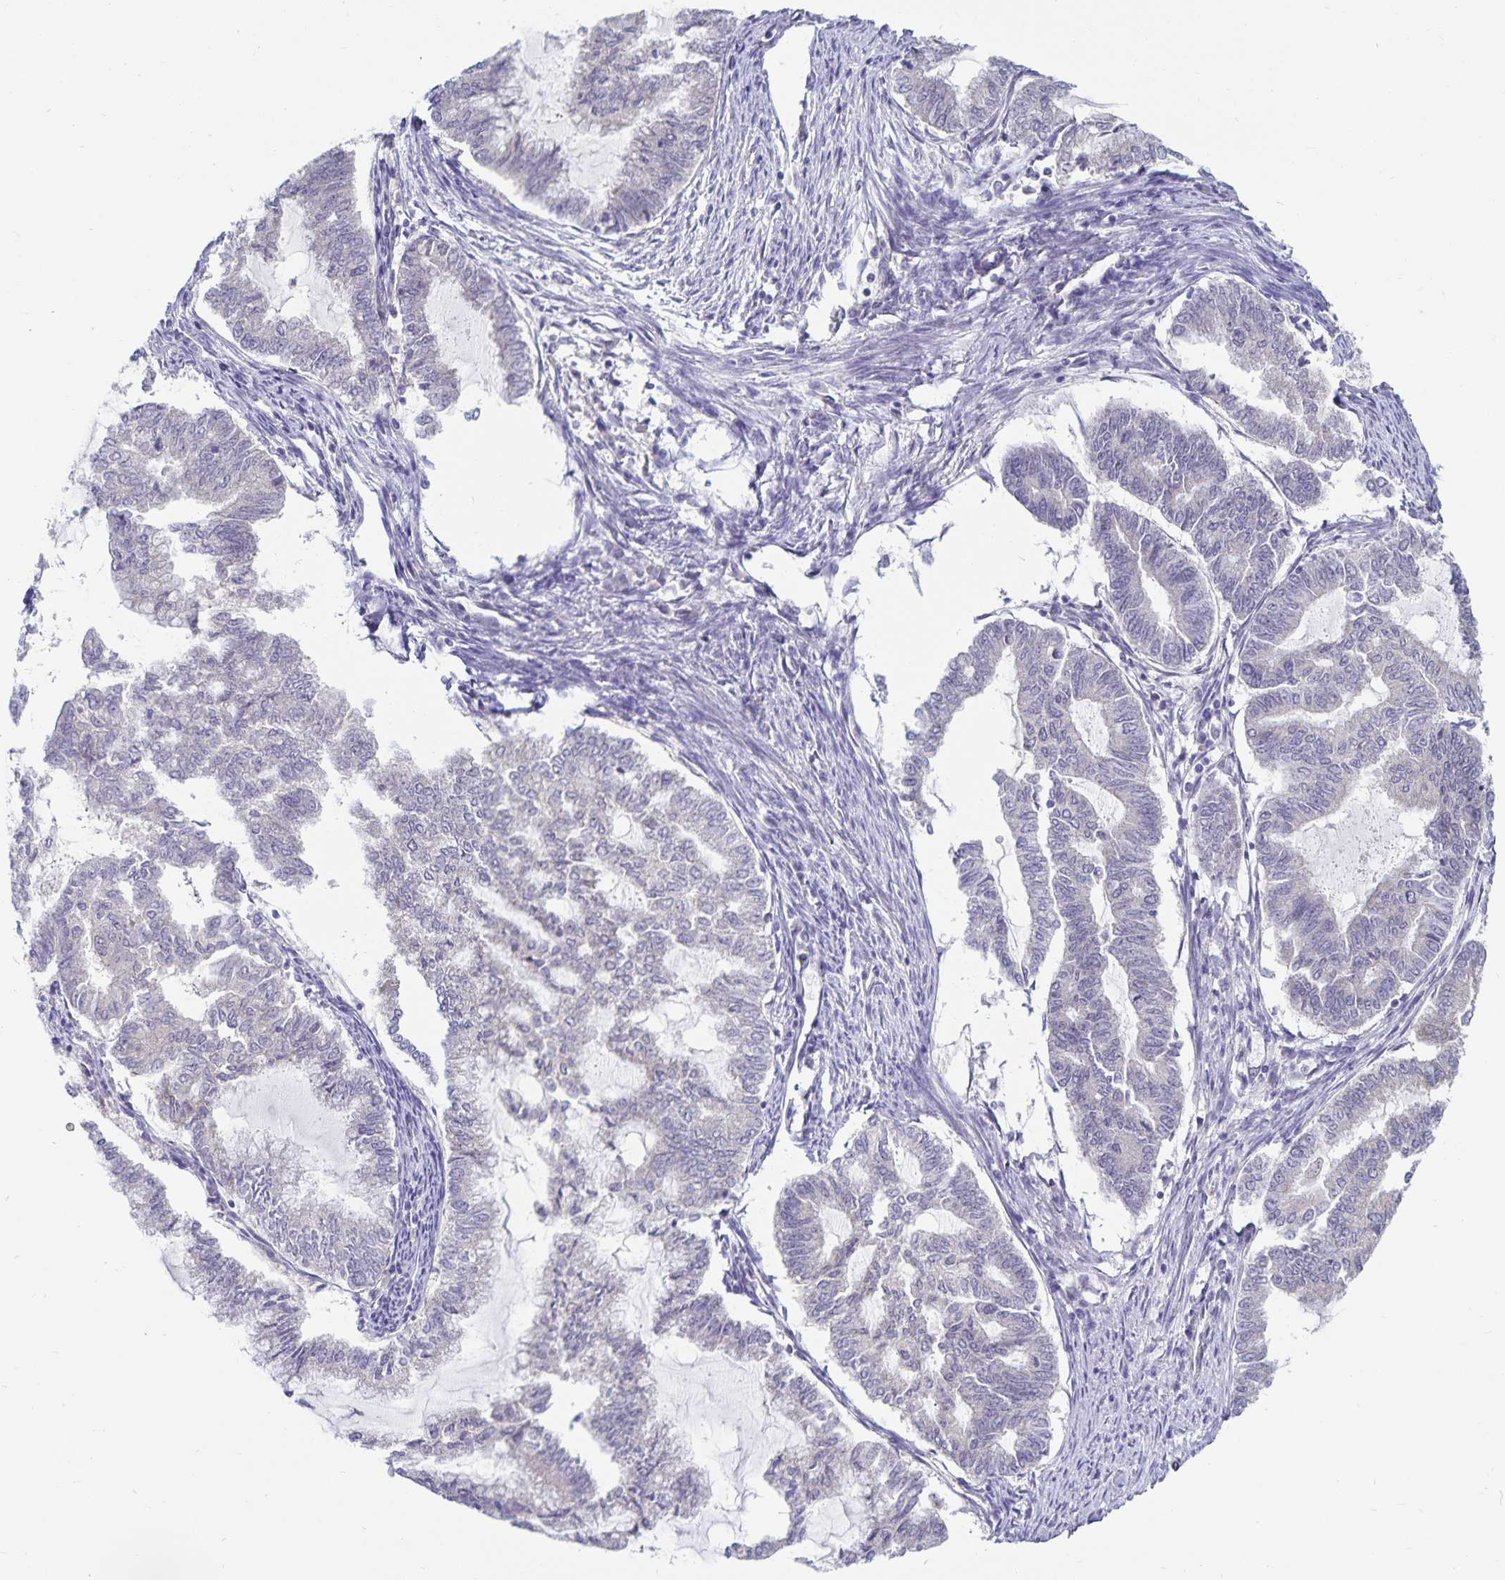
{"staining": {"intensity": "negative", "quantity": "none", "location": "none"}, "tissue": "endometrial cancer", "cell_type": "Tumor cells", "image_type": "cancer", "snomed": [{"axis": "morphology", "description": "Adenocarcinoma, NOS"}, {"axis": "topography", "description": "Endometrium"}], "caption": "Endometrial cancer was stained to show a protein in brown. There is no significant expression in tumor cells.", "gene": "CDKN2B", "patient": {"sex": "female", "age": 79}}